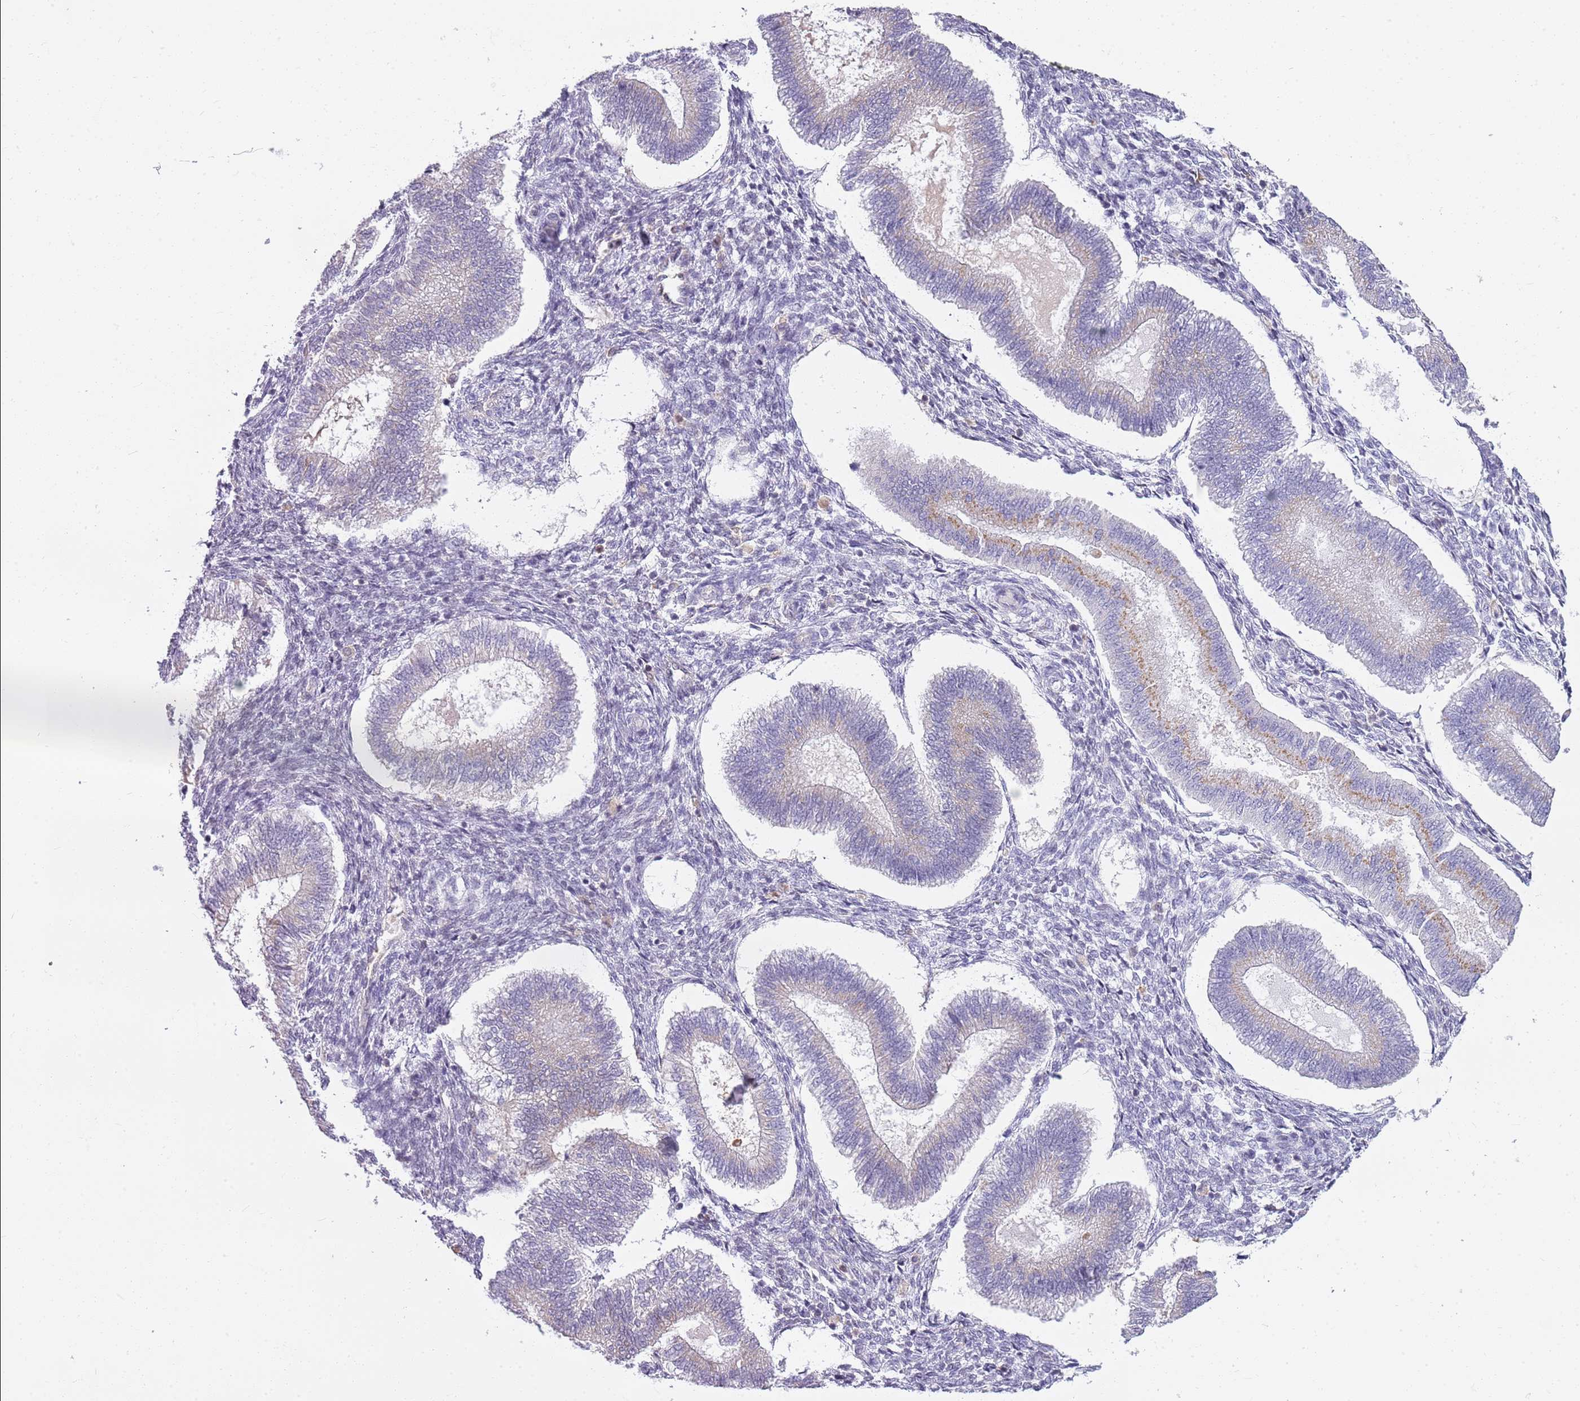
{"staining": {"intensity": "moderate", "quantity": "<25%", "location": "nuclear"}, "tissue": "endometrium", "cell_type": "Cells in endometrial stroma", "image_type": "normal", "snomed": [{"axis": "morphology", "description": "Normal tissue, NOS"}, {"axis": "topography", "description": "Endometrium"}], "caption": "Human endometrium stained with a brown dye demonstrates moderate nuclear positive expression in approximately <25% of cells in endometrial stroma.", "gene": "DHX32", "patient": {"sex": "female", "age": 25}}